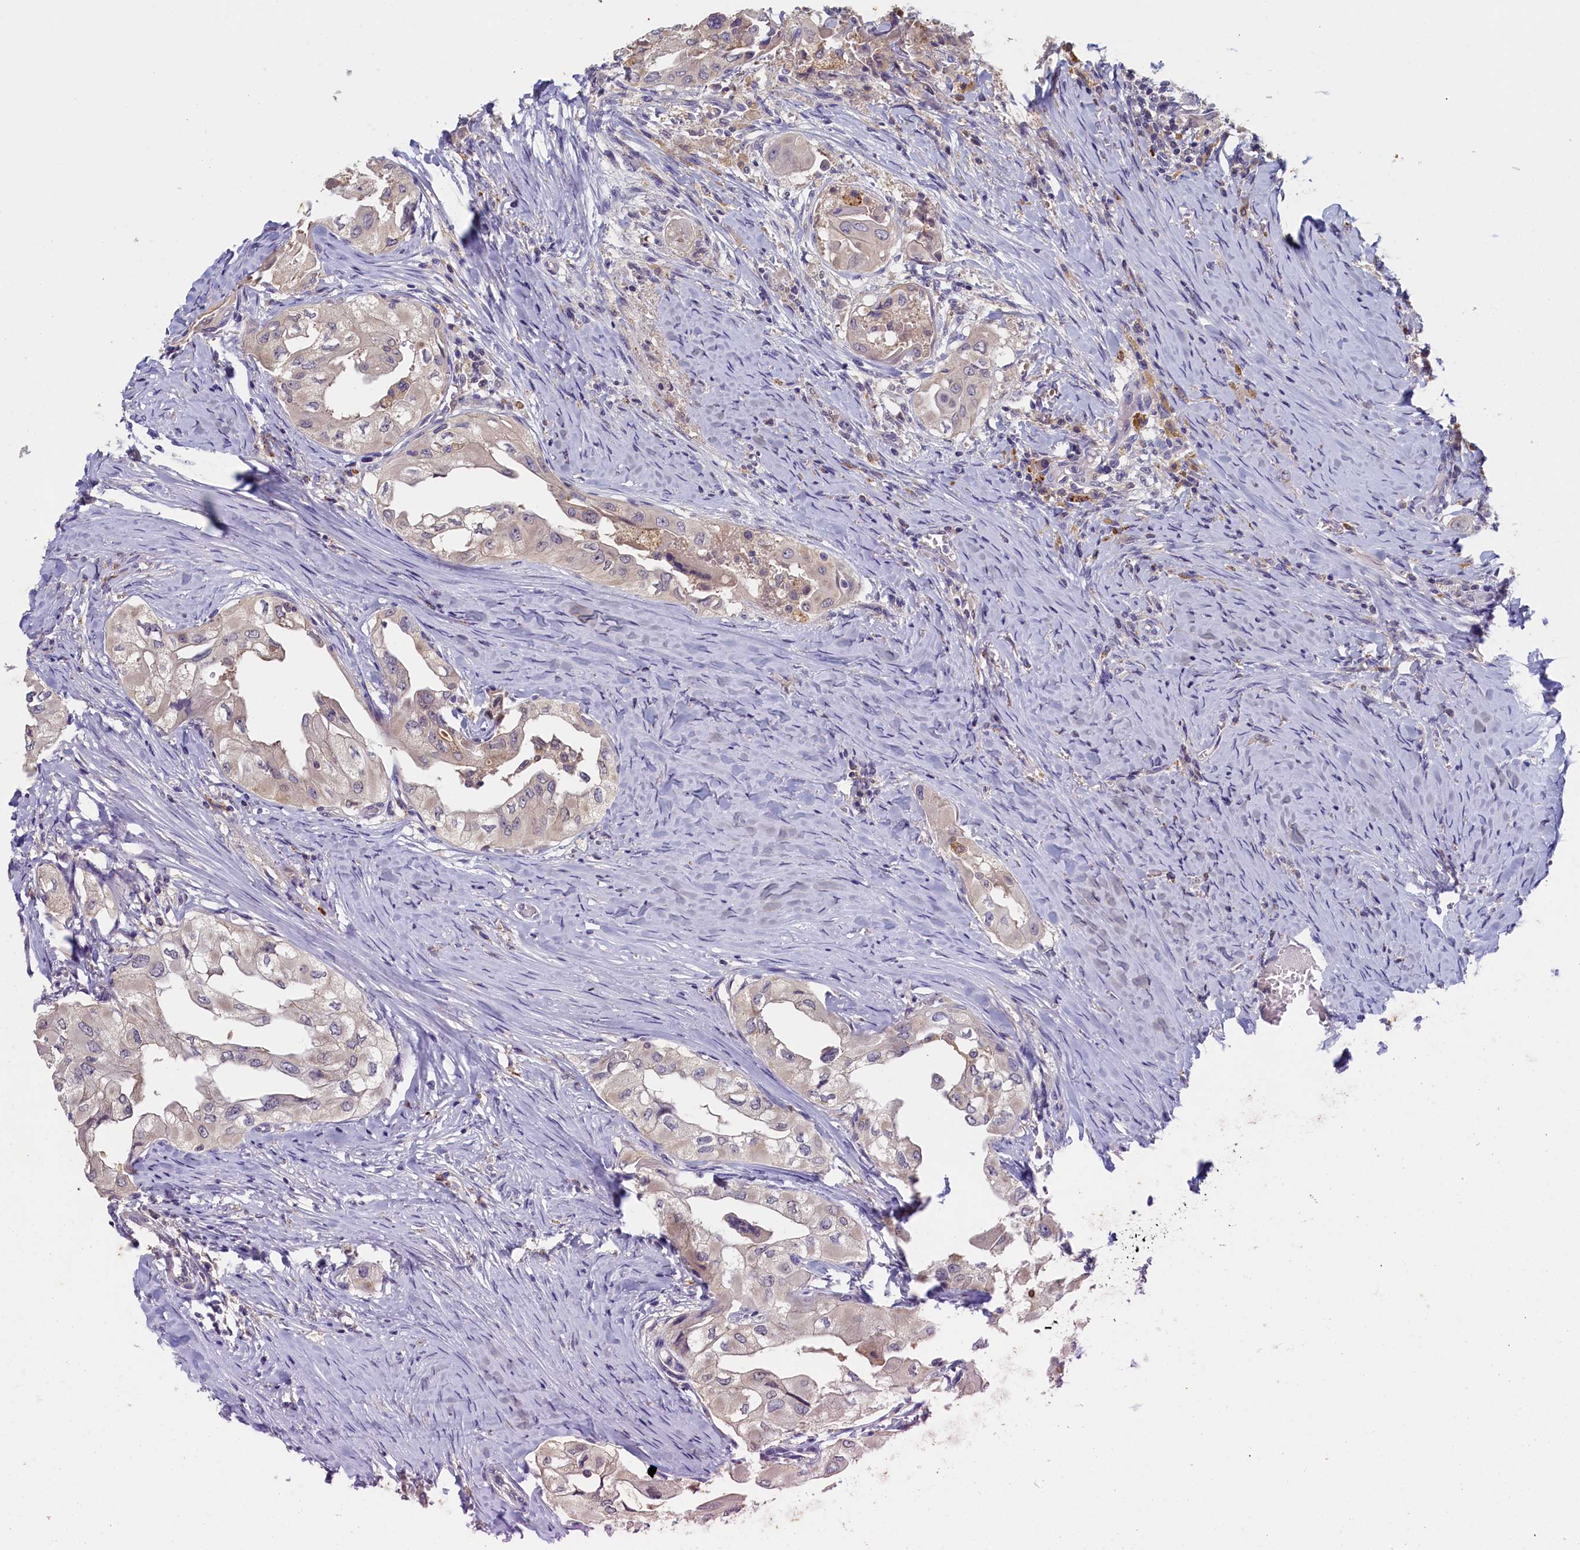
{"staining": {"intensity": "negative", "quantity": "none", "location": "none"}, "tissue": "thyroid cancer", "cell_type": "Tumor cells", "image_type": "cancer", "snomed": [{"axis": "morphology", "description": "Papillary adenocarcinoma, NOS"}, {"axis": "topography", "description": "Thyroid gland"}], "caption": "Tumor cells show no significant expression in papillary adenocarcinoma (thyroid).", "gene": "NUBP2", "patient": {"sex": "female", "age": 59}}